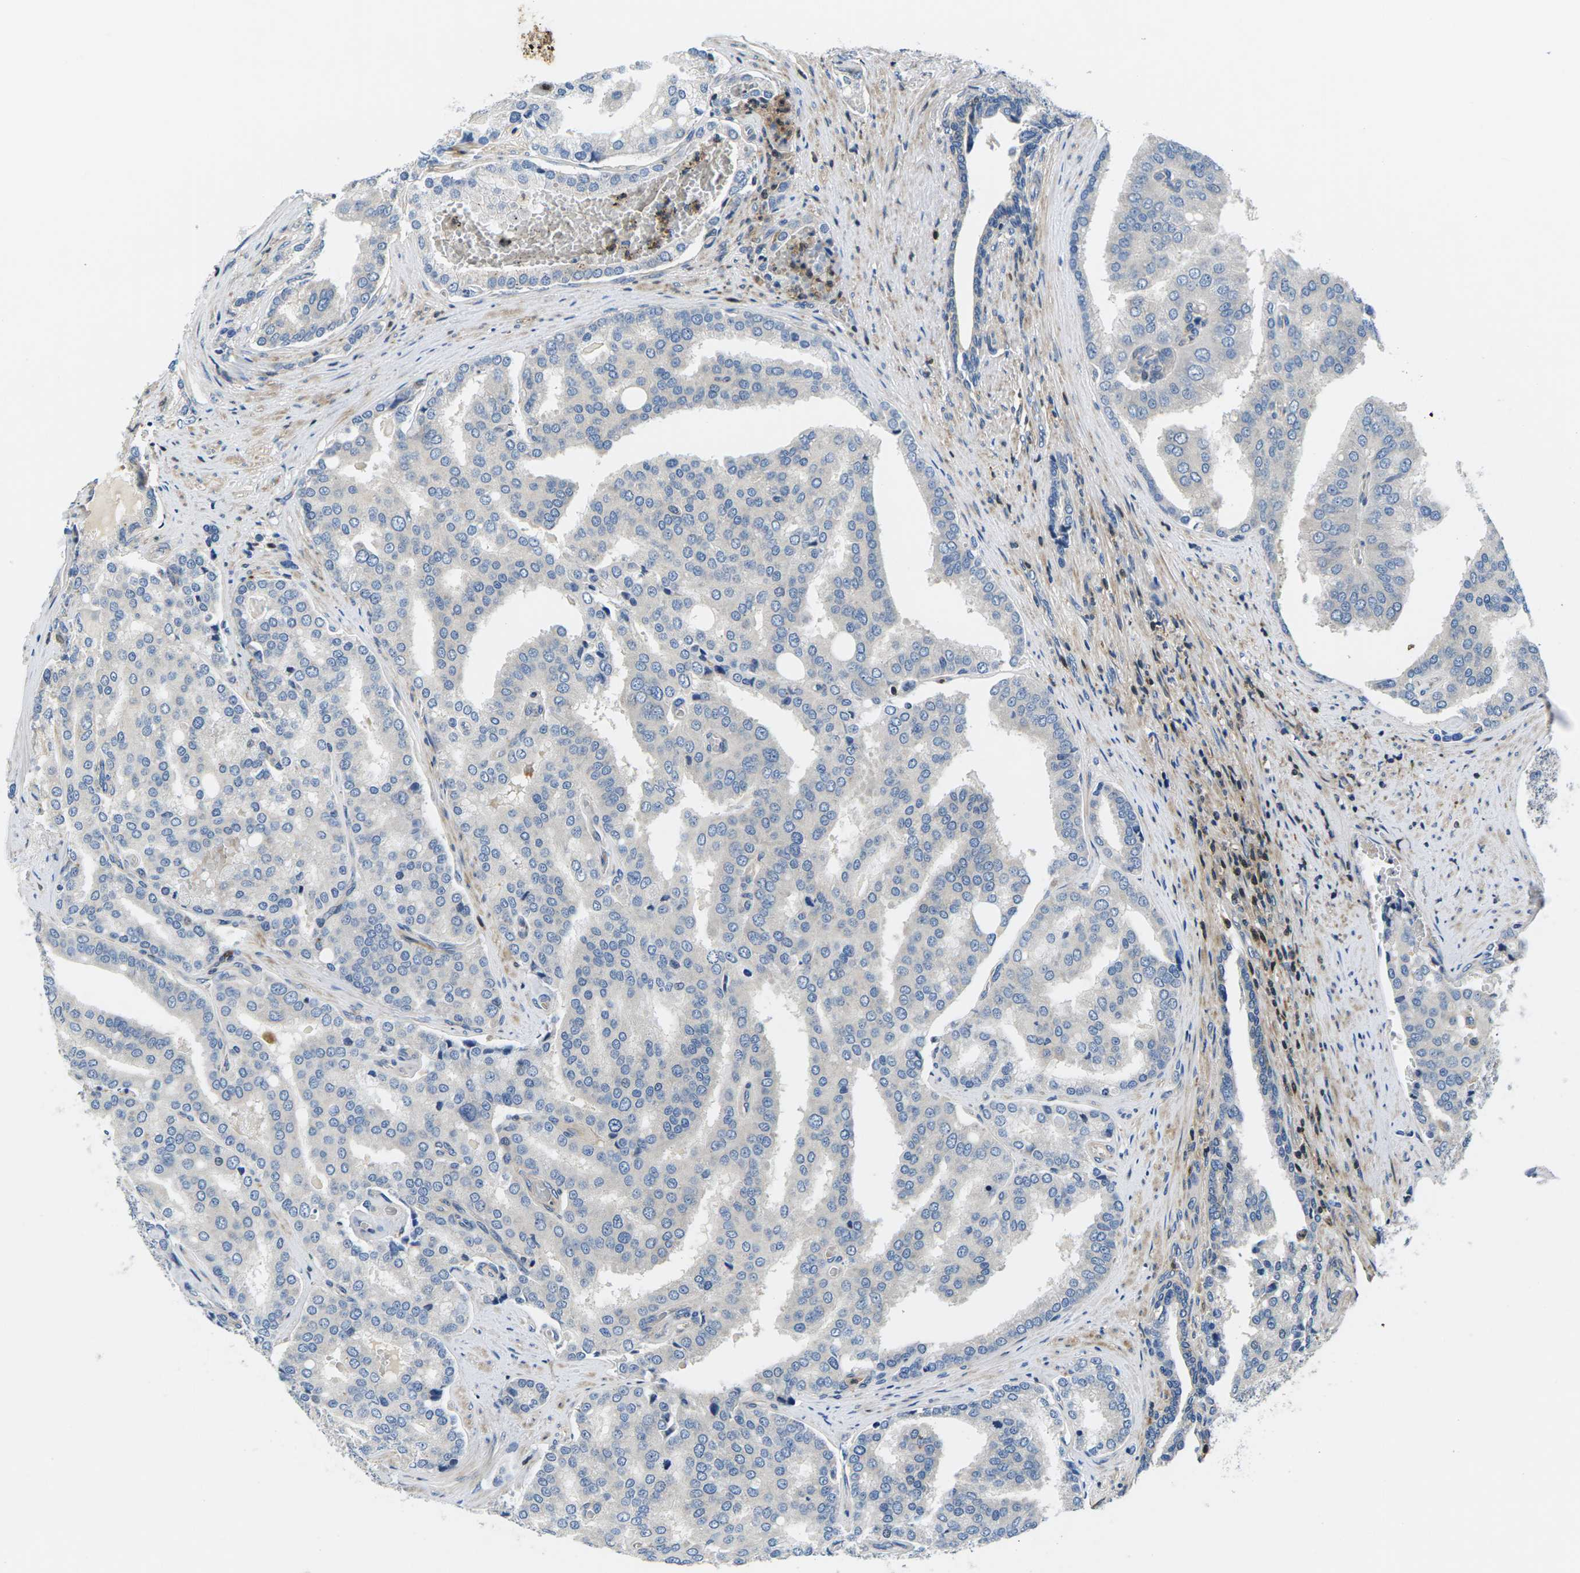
{"staining": {"intensity": "weak", "quantity": "<25%", "location": "cytoplasmic/membranous"}, "tissue": "prostate cancer", "cell_type": "Tumor cells", "image_type": "cancer", "snomed": [{"axis": "morphology", "description": "Adenocarcinoma, High grade"}, {"axis": "topography", "description": "Prostate"}], "caption": "Tumor cells show no significant protein staining in prostate adenocarcinoma (high-grade).", "gene": "PLCE1", "patient": {"sex": "male", "age": 50}}